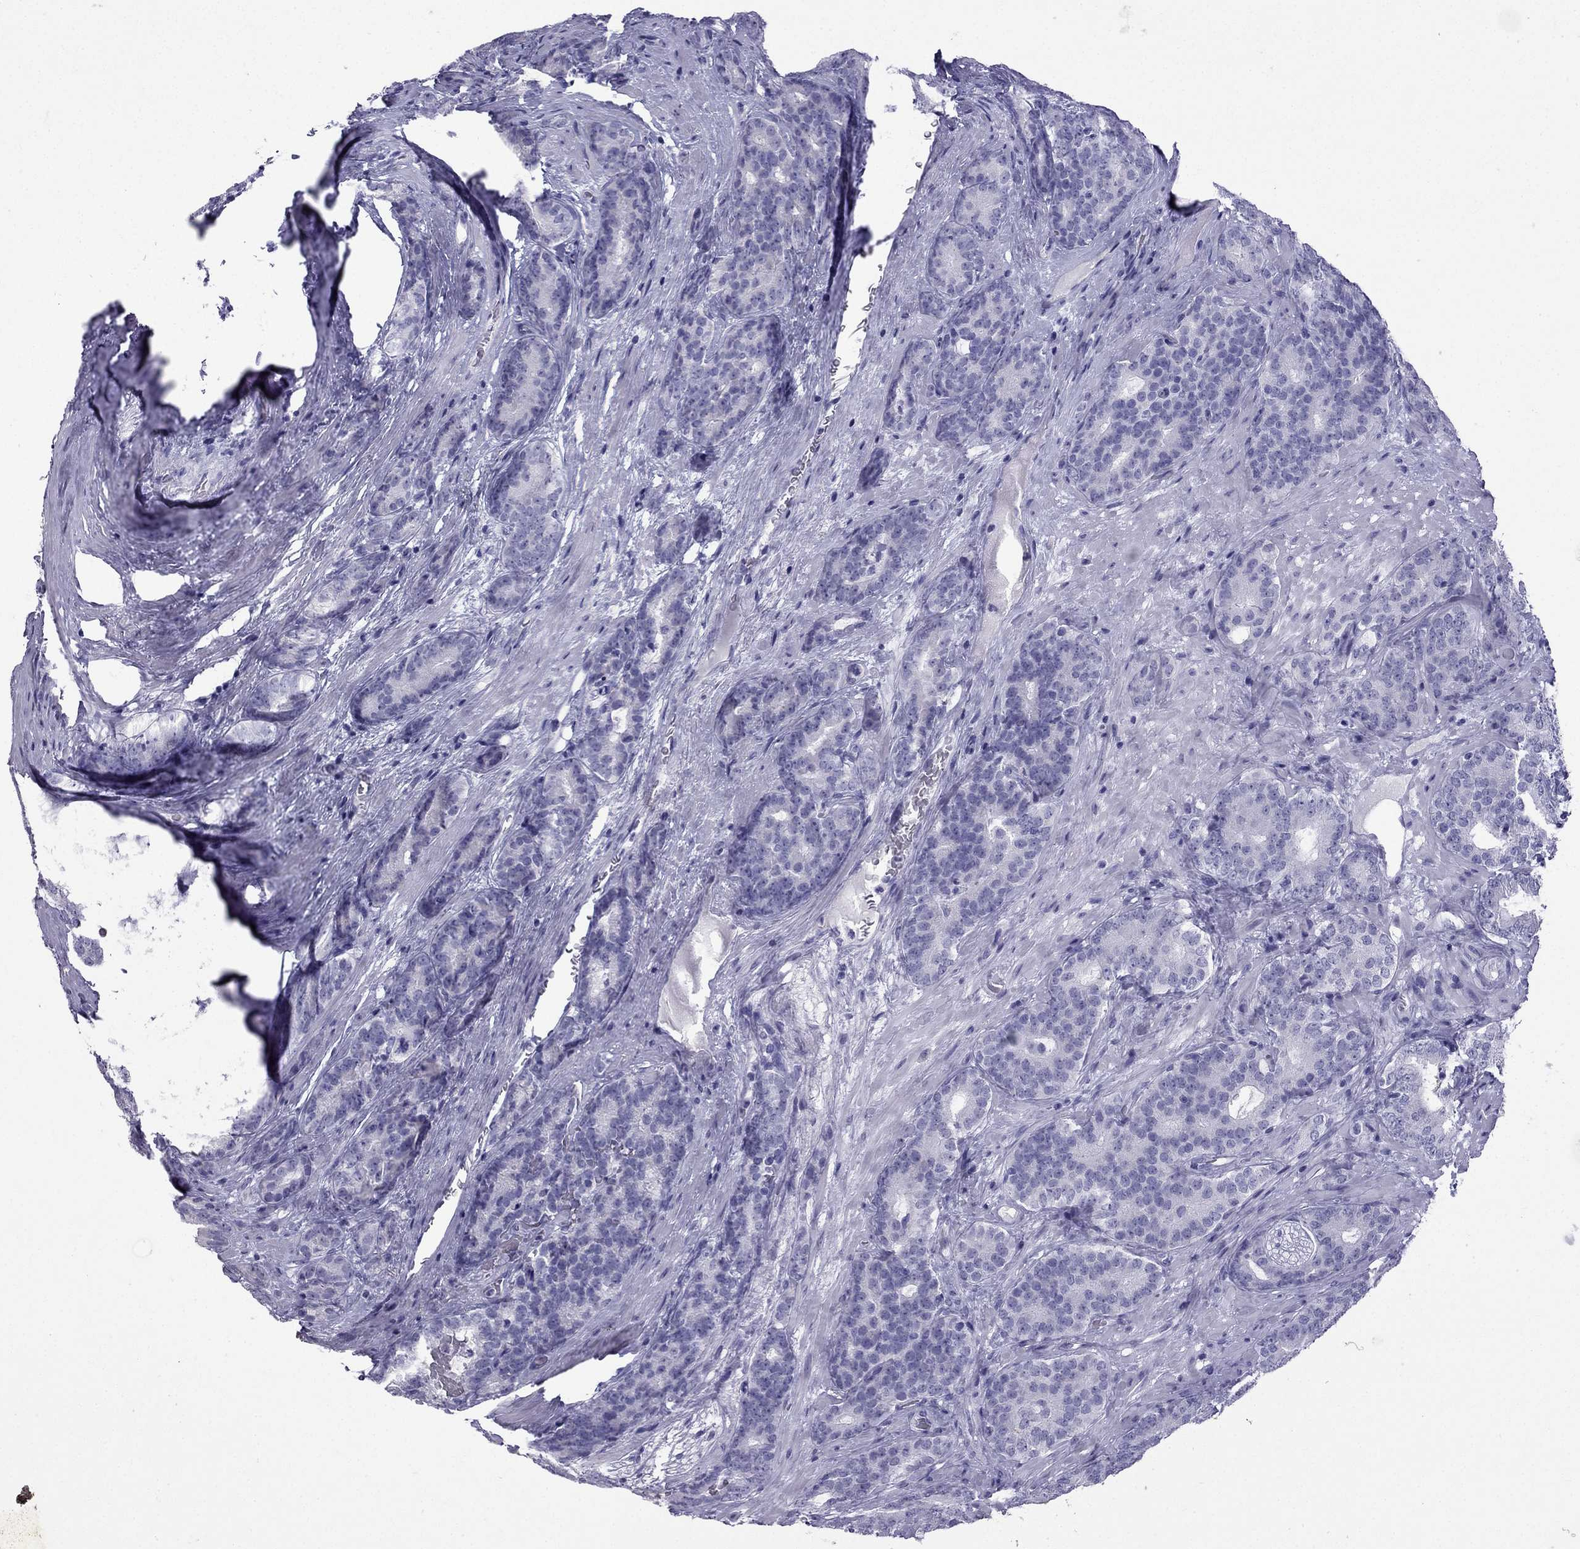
{"staining": {"intensity": "negative", "quantity": "none", "location": "none"}, "tissue": "prostate cancer", "cell_type": "Tumor cells", "image_type": "cancer", "snomed": [{"axis": "morphology", "description": "Adenocarcinoma, NOS"}, {"axis": "topography", "description": "Prostate"}], "caption": "This is an immunohistochemistry (IHC) image of prostate cancer. There is no positivity in tumor cells.", "gene": "GJA8", "patient": {"sex": "male", "age": 71}}